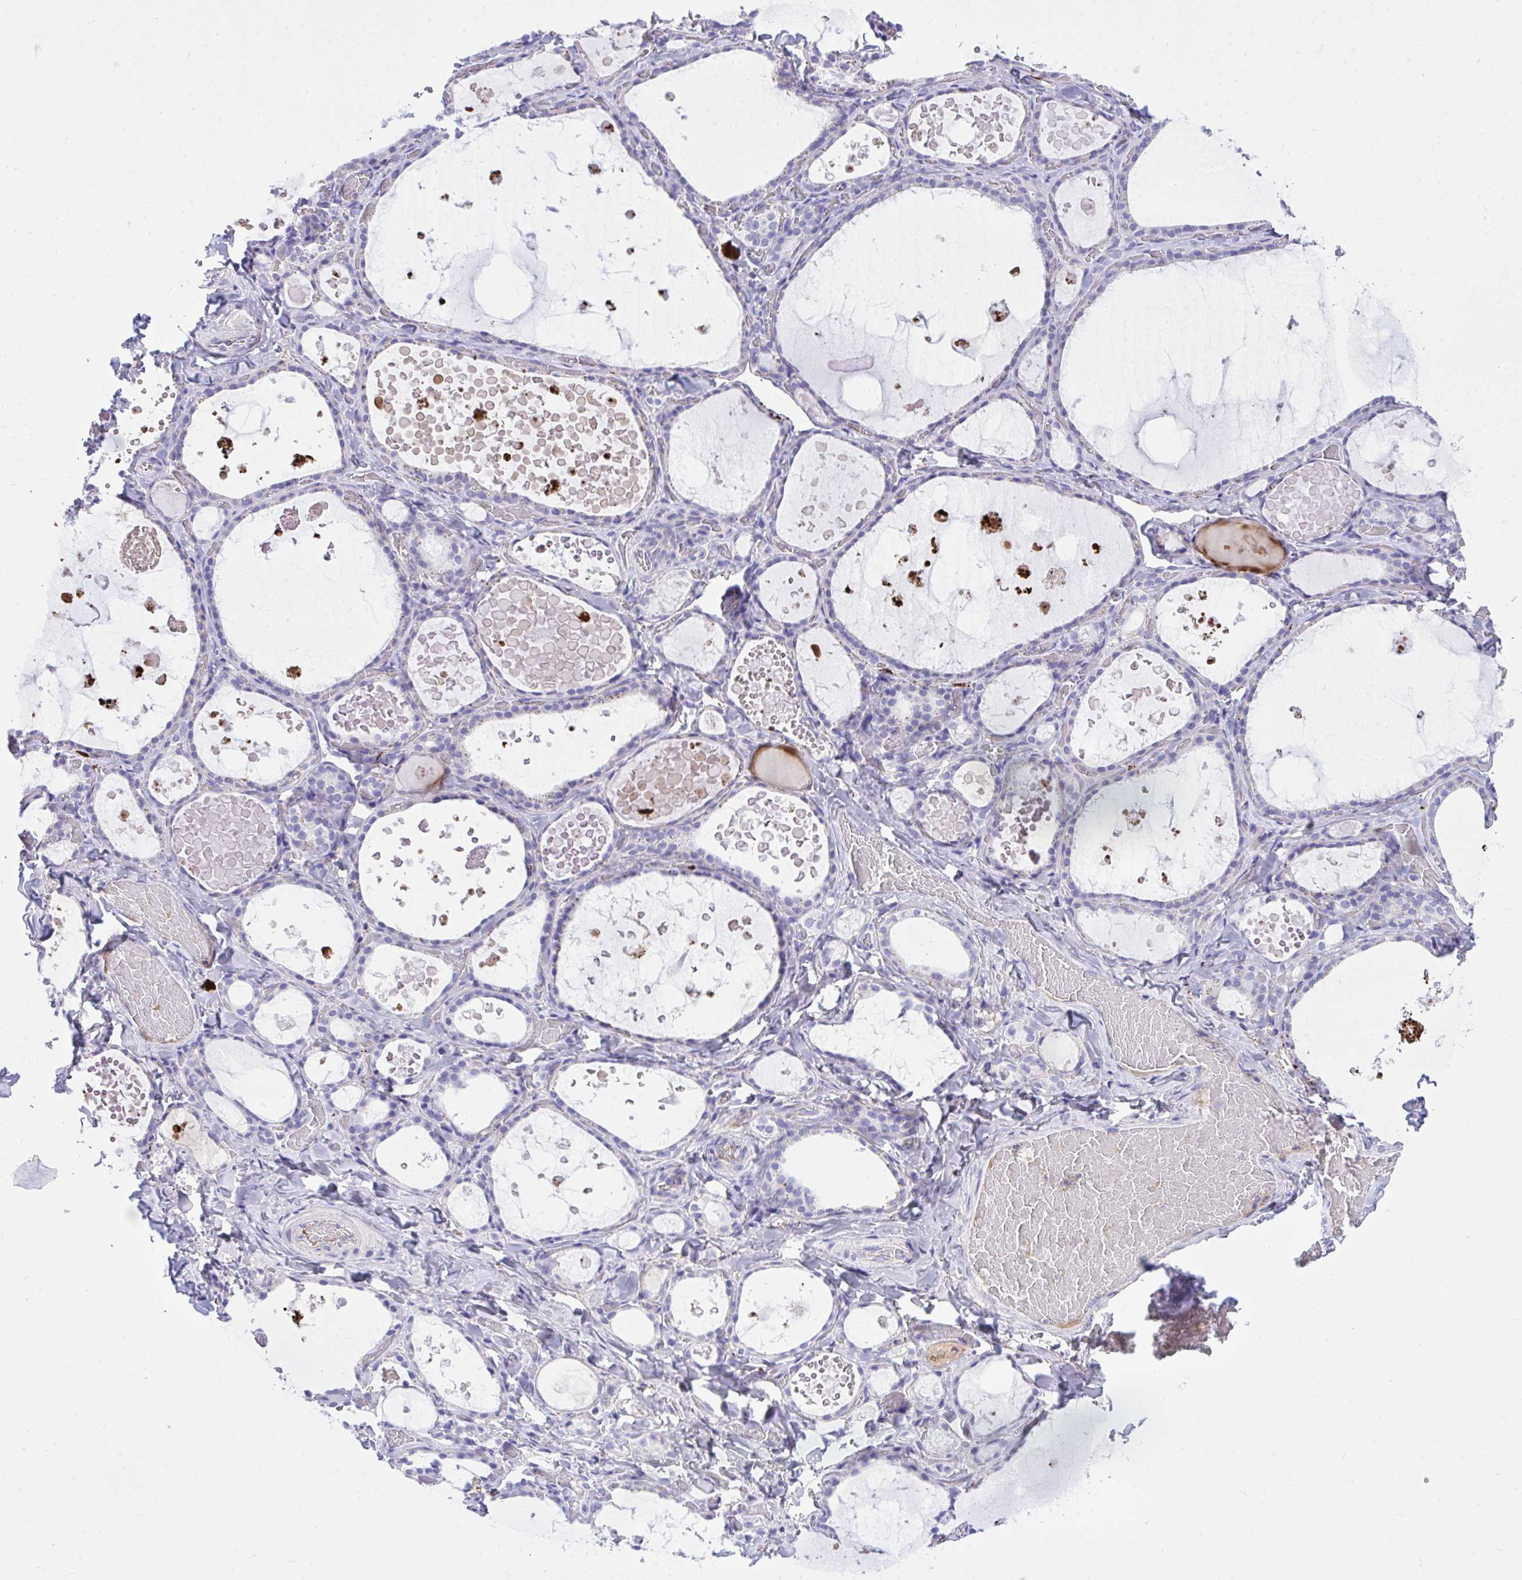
{"staining": {"intensity": "negative", "quantity": "none", "location": "none"}, "tissue": "thyroid gland", "cell_type": "Glandular cells", "image_type": "normal", "snomed": [{"axis": "morphology", "description": "Normal tissue, NOS"}, {"axis": "topography", "description": "Thyroid gland"}], "caption": "A high-resolution micrograph shows immunohistochemistry staining of normal thyroid gland, which demonstrates no significant positivity in glandular cells. (DAB (3,3'-diaminobenzidine) IHC, high magnification).", "gene": "HRG", "patient": {"sex": "female", "age": 56}}